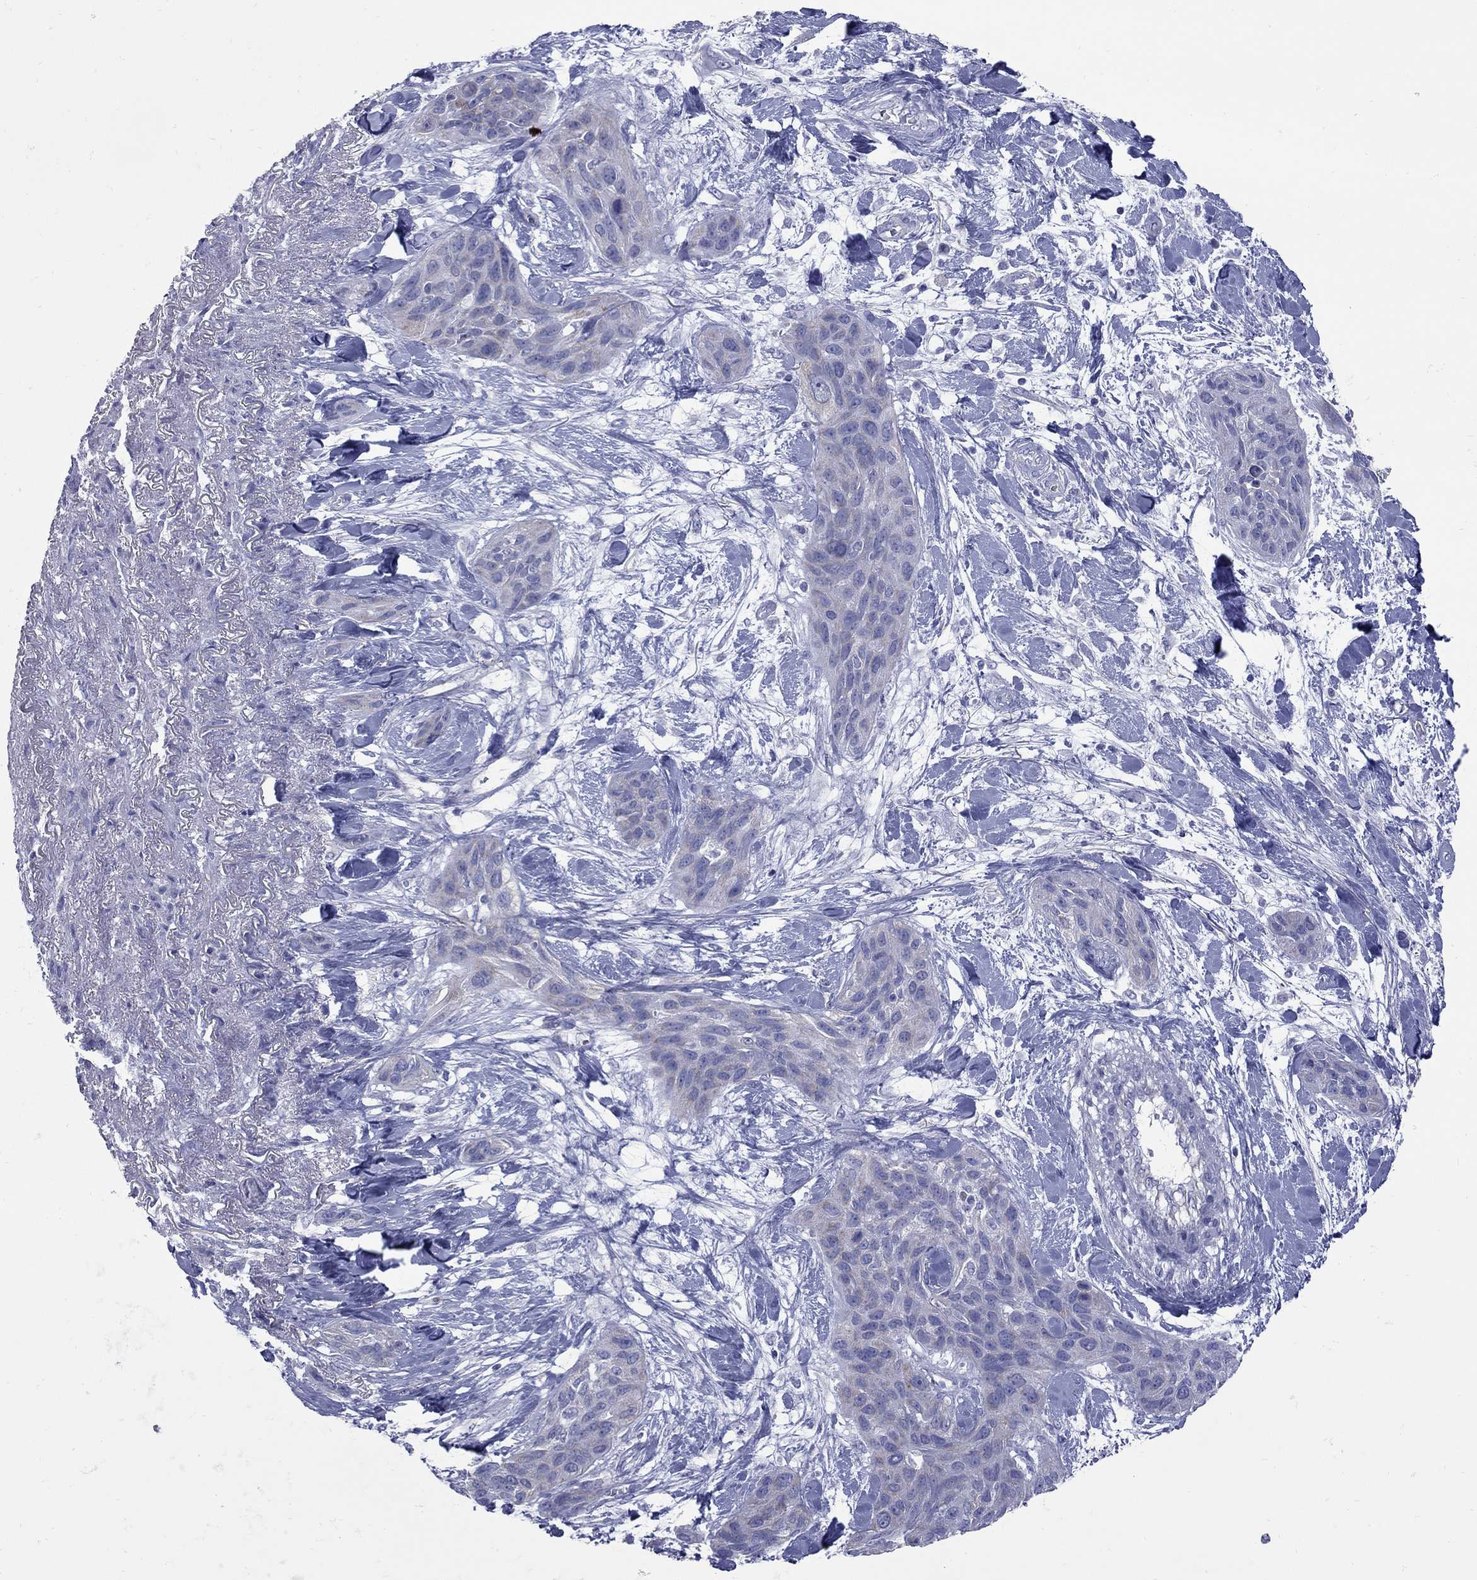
{"staining": {"intensity": "moderate", "quantity": "<25%", "location": "cytoplasmic/membranous"}, "tissue": "lung cancer", "cell_type": "Tumor cells", "image_type": "cancer", "snomed": [{"axis": "morphology", "description": "Squamous cell carcinoma, NOS"}, {"axis": "topography", "description": "Lung"}], "caption": "A micrograph of human lung squamous cell carcinoma stained for a protein displays moderate cytoplasmic/membranous brown staining in tumor cells.", "gene": "PDZD3", "patient": {"sex": "female", "age": 70}}